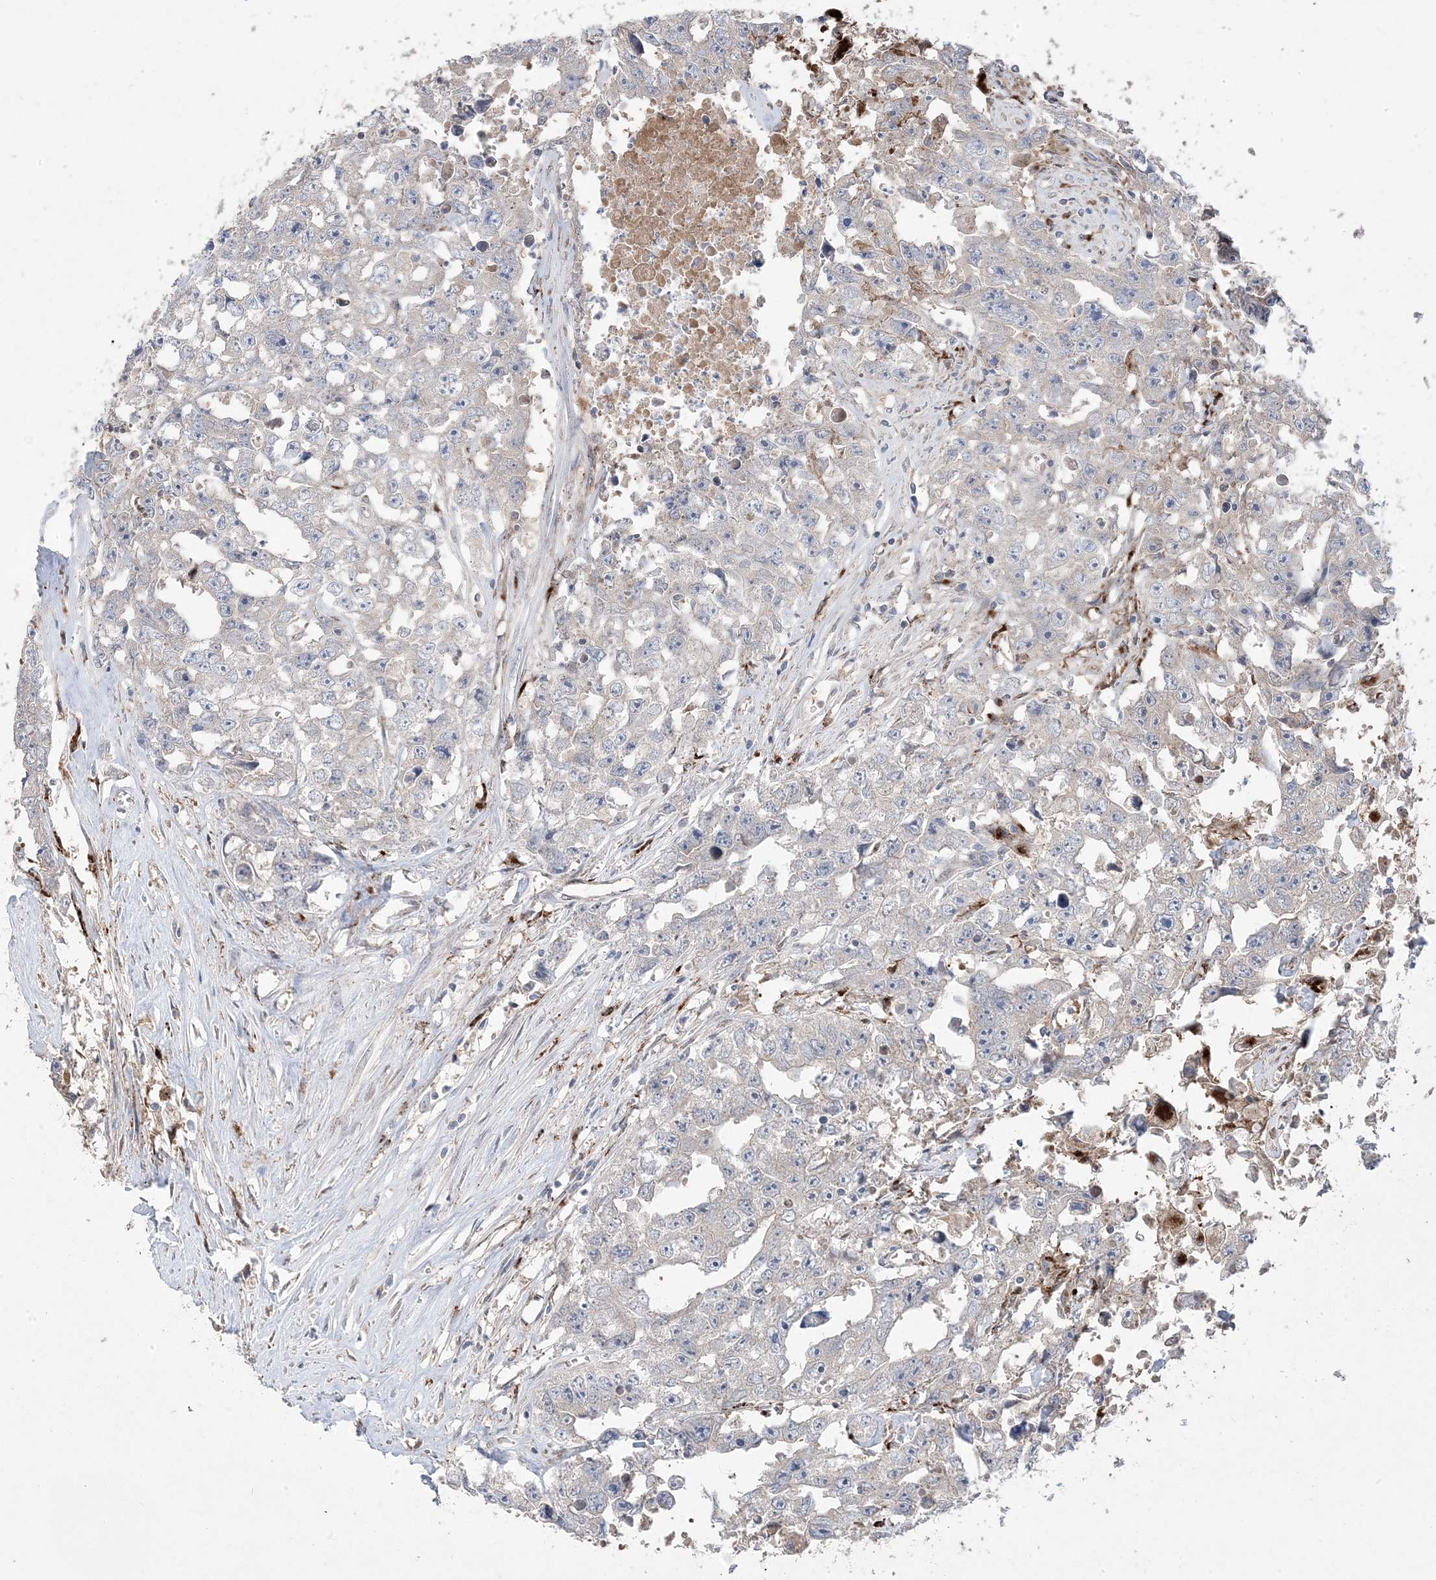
{"staining": {"intensity": "weak", "quantity": "<25%", "location": "cytoplasmic/membranous"}, "tissue": "testis cancer", "cell_type": "Tumor cells", "image_type": "cancer", "snomed": [{"axis": "morphology", "description": "Seminoma, NOS"}, {"axis": "morphology", "description": "Carcinoma, Embryonal, NOS"}, {"axis": "topography", "description": "Testis"}], "caption": "Tumor cells show no significant protein expression in testis cancer (seminoma).", "gene": "PPOX", "patient": {"sex": "male", "age": 43}}